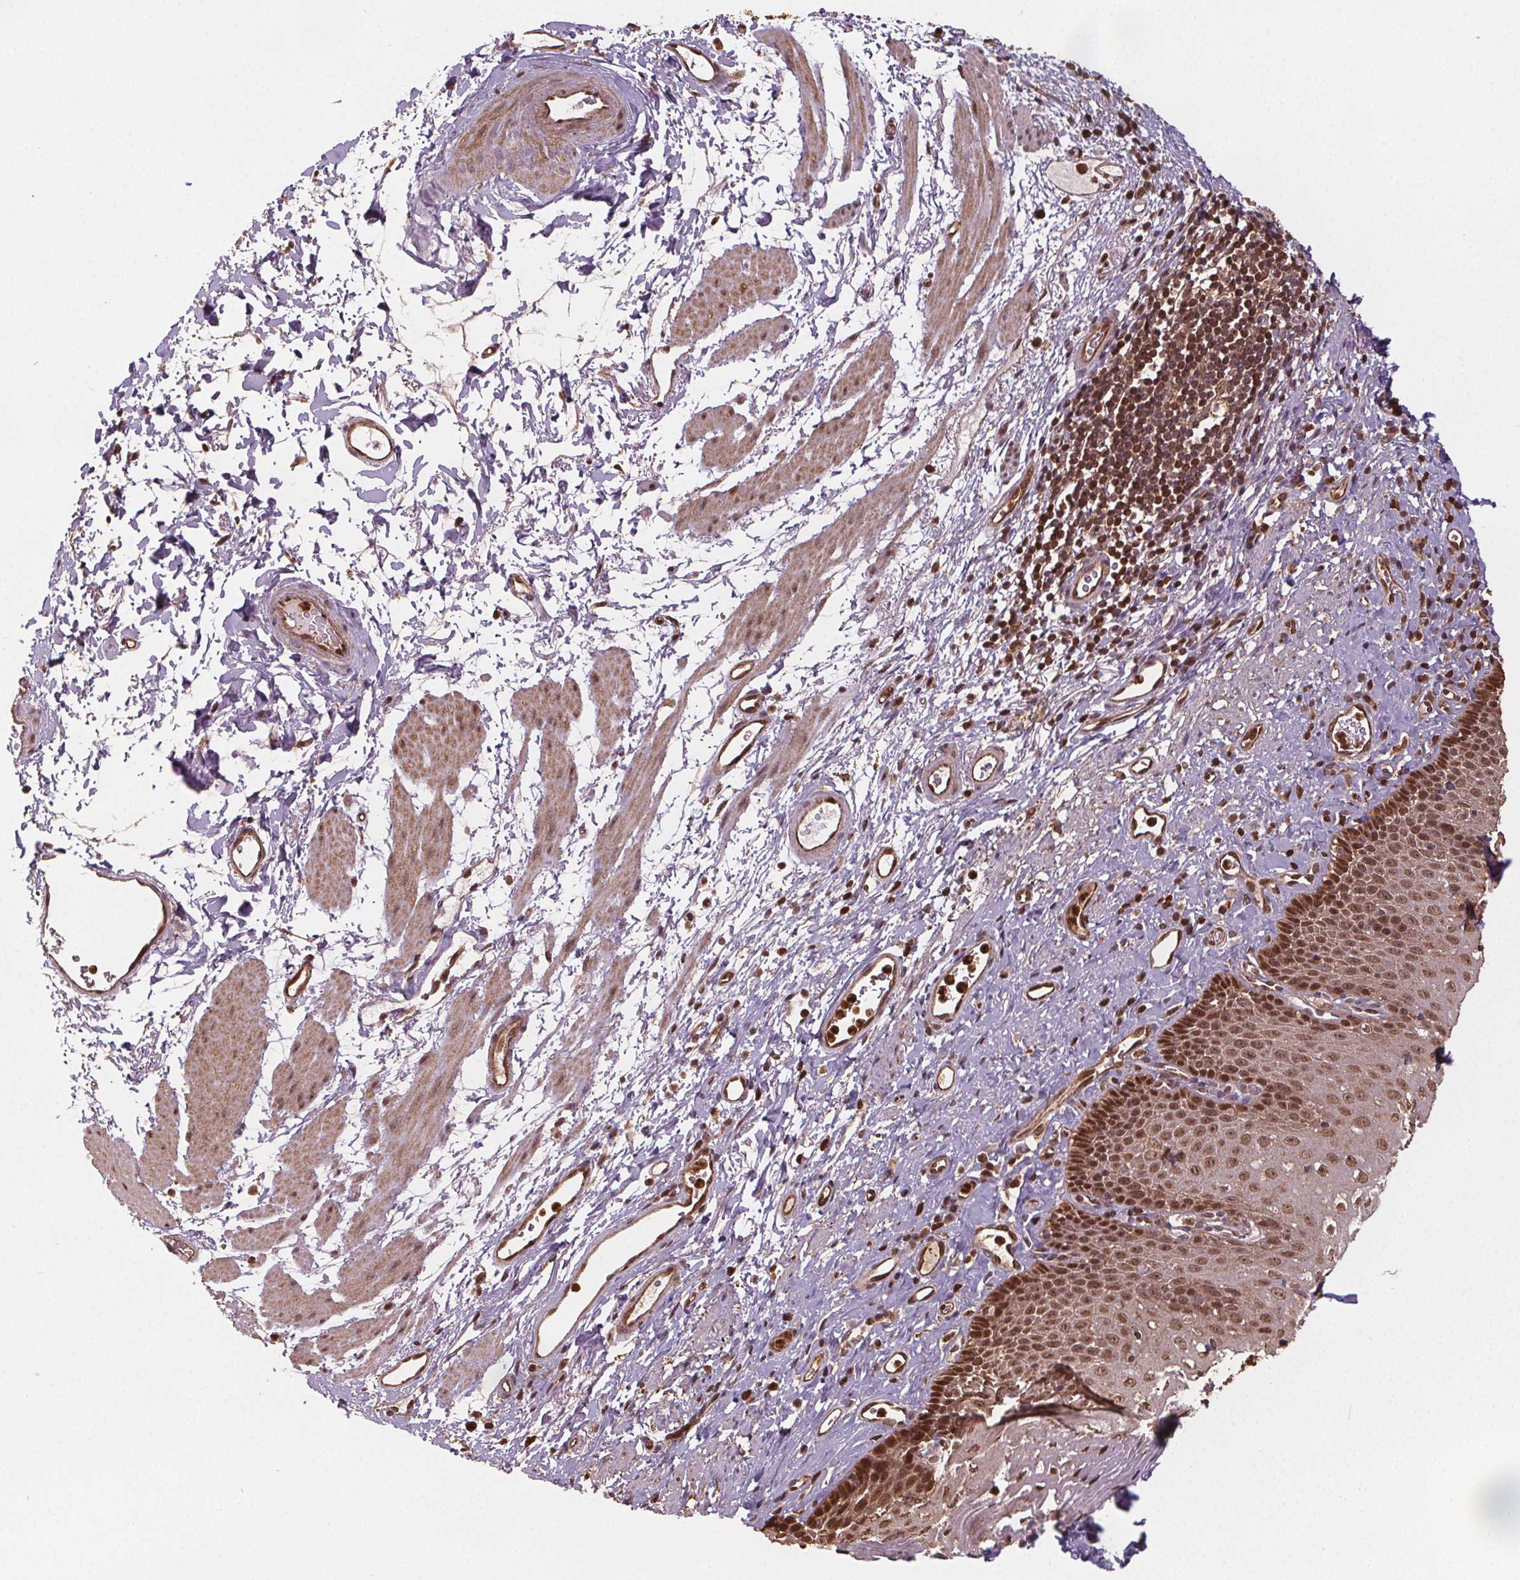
{"staining": {"intensity": "moderate", "quantity": ">75%", "location": "cytoplasmic/membranous,nuclear"}, "tissue": "esophagus", "cell_type": "Squamous epithelial cells", "image_type": "normal", "snomed": [{"axis": "morphology", "description": "Normal tissue, NOS"}, {"axis": "topography", "description": "Esophagus"}], "caption": "A photomicrograph of human esophagus stained for a protein displays moderate cytoplasmic/membranous,nuclear brown staining in squamous epithelial cells. The staining was performed using DAB, with brown indicating positive protein expression. Nuclei are stained blue with hematoxylin.", "gene": "ENO1", "patient": {"sex": "female", "age": 68}}